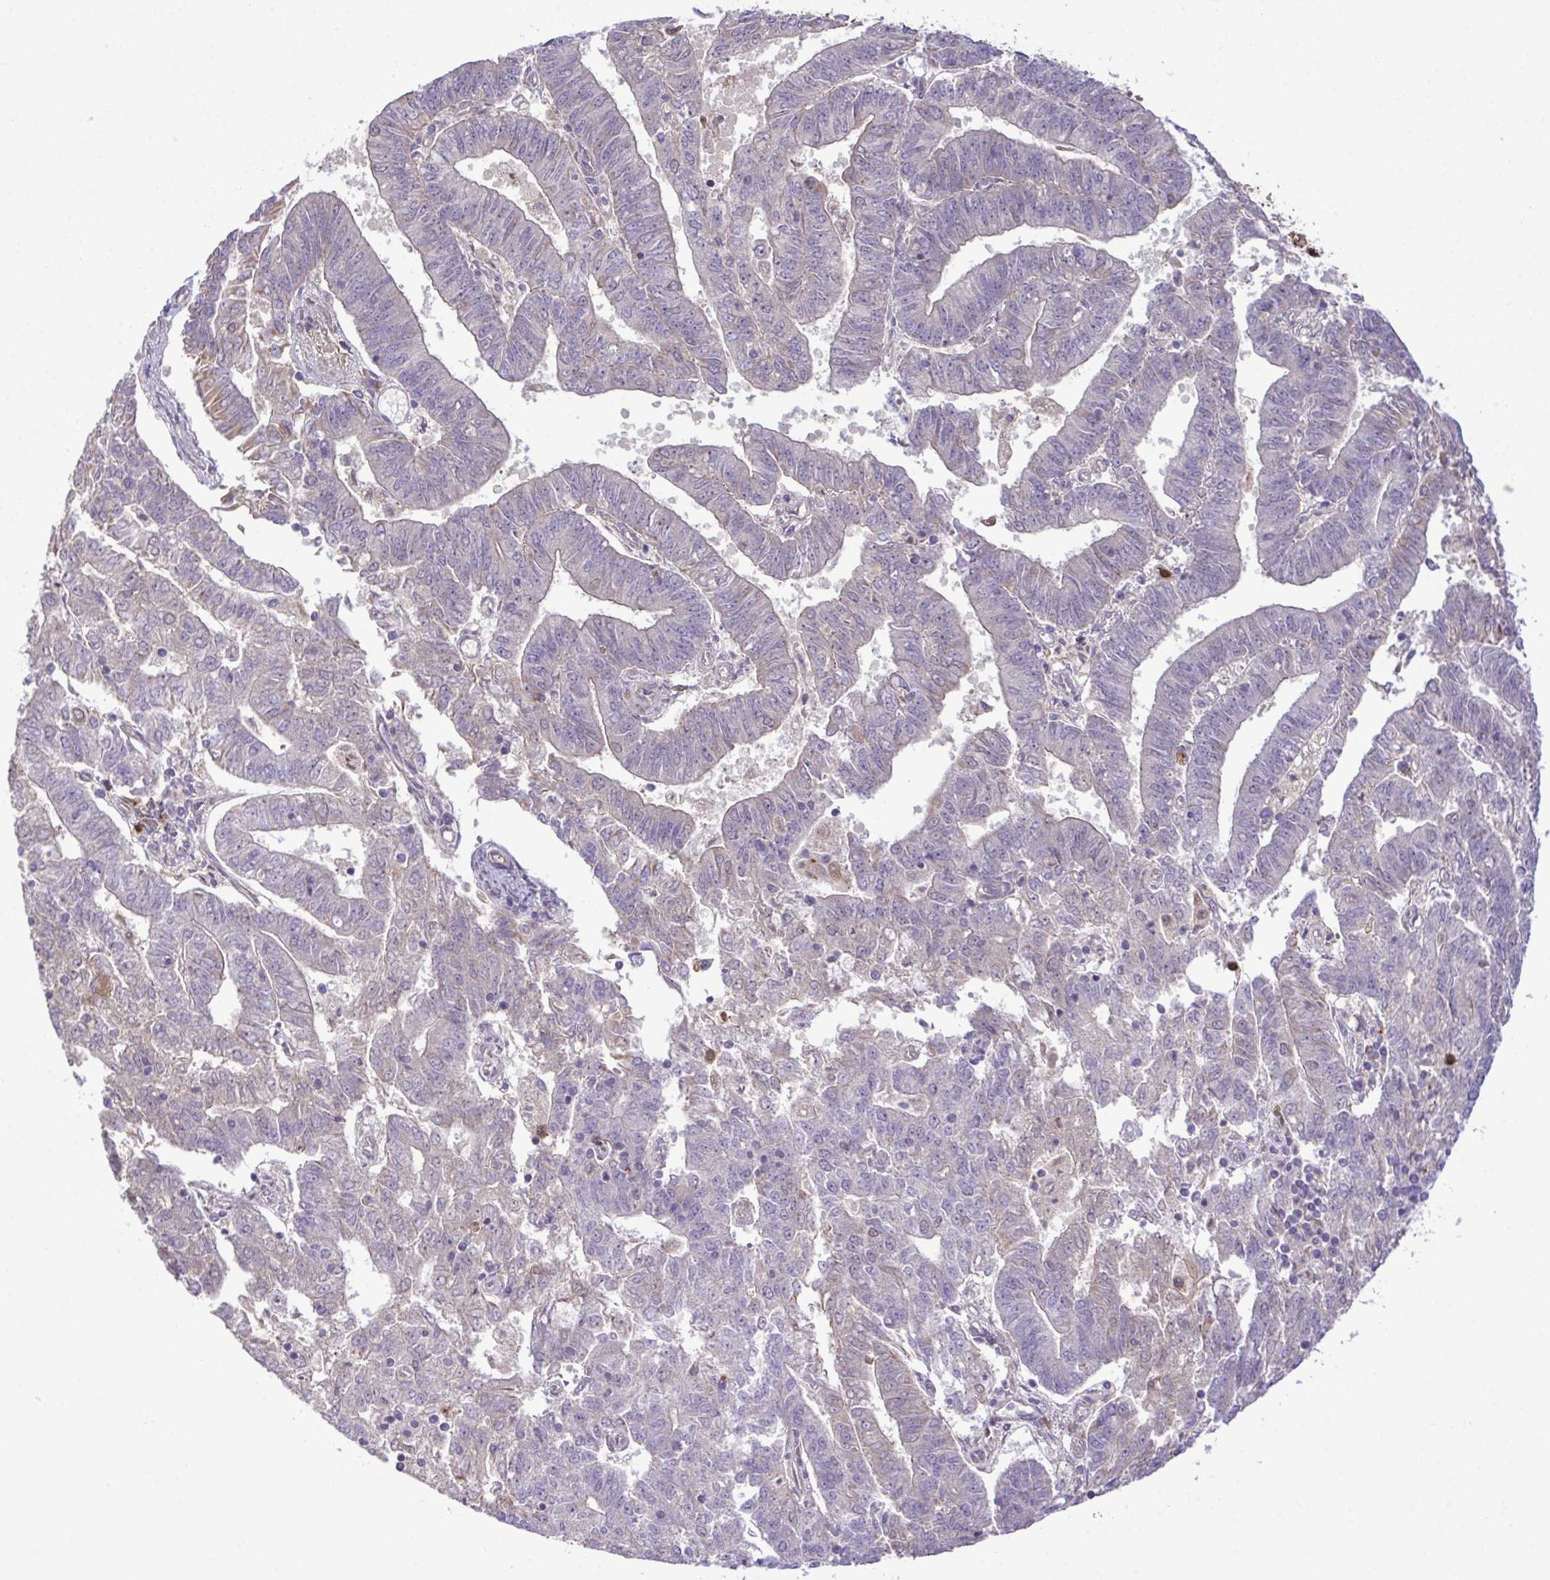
{"staining": {"intensity": "weak", "quantity": "<25%", "location": "cytoplasmic/membranous"}, "tissue": "endometrial cancer", "cell_type": "Tumor cells", "image_type": "cancer", "snomed": [{"axis": "morphology", "description": "Adenocarcinoma, NOS"}, {"axis": "topography", "description": "Endometrium"}], "caption": "Immunohistochemistry photomicrograph of neoplastic tissue: endometrial cancer (adenocarcinoma) stained with DAB exhibits no significant protein positivity in tumor cells.", "gene": "CMPK1", "patient": {"sex": "female", "age": 82}}